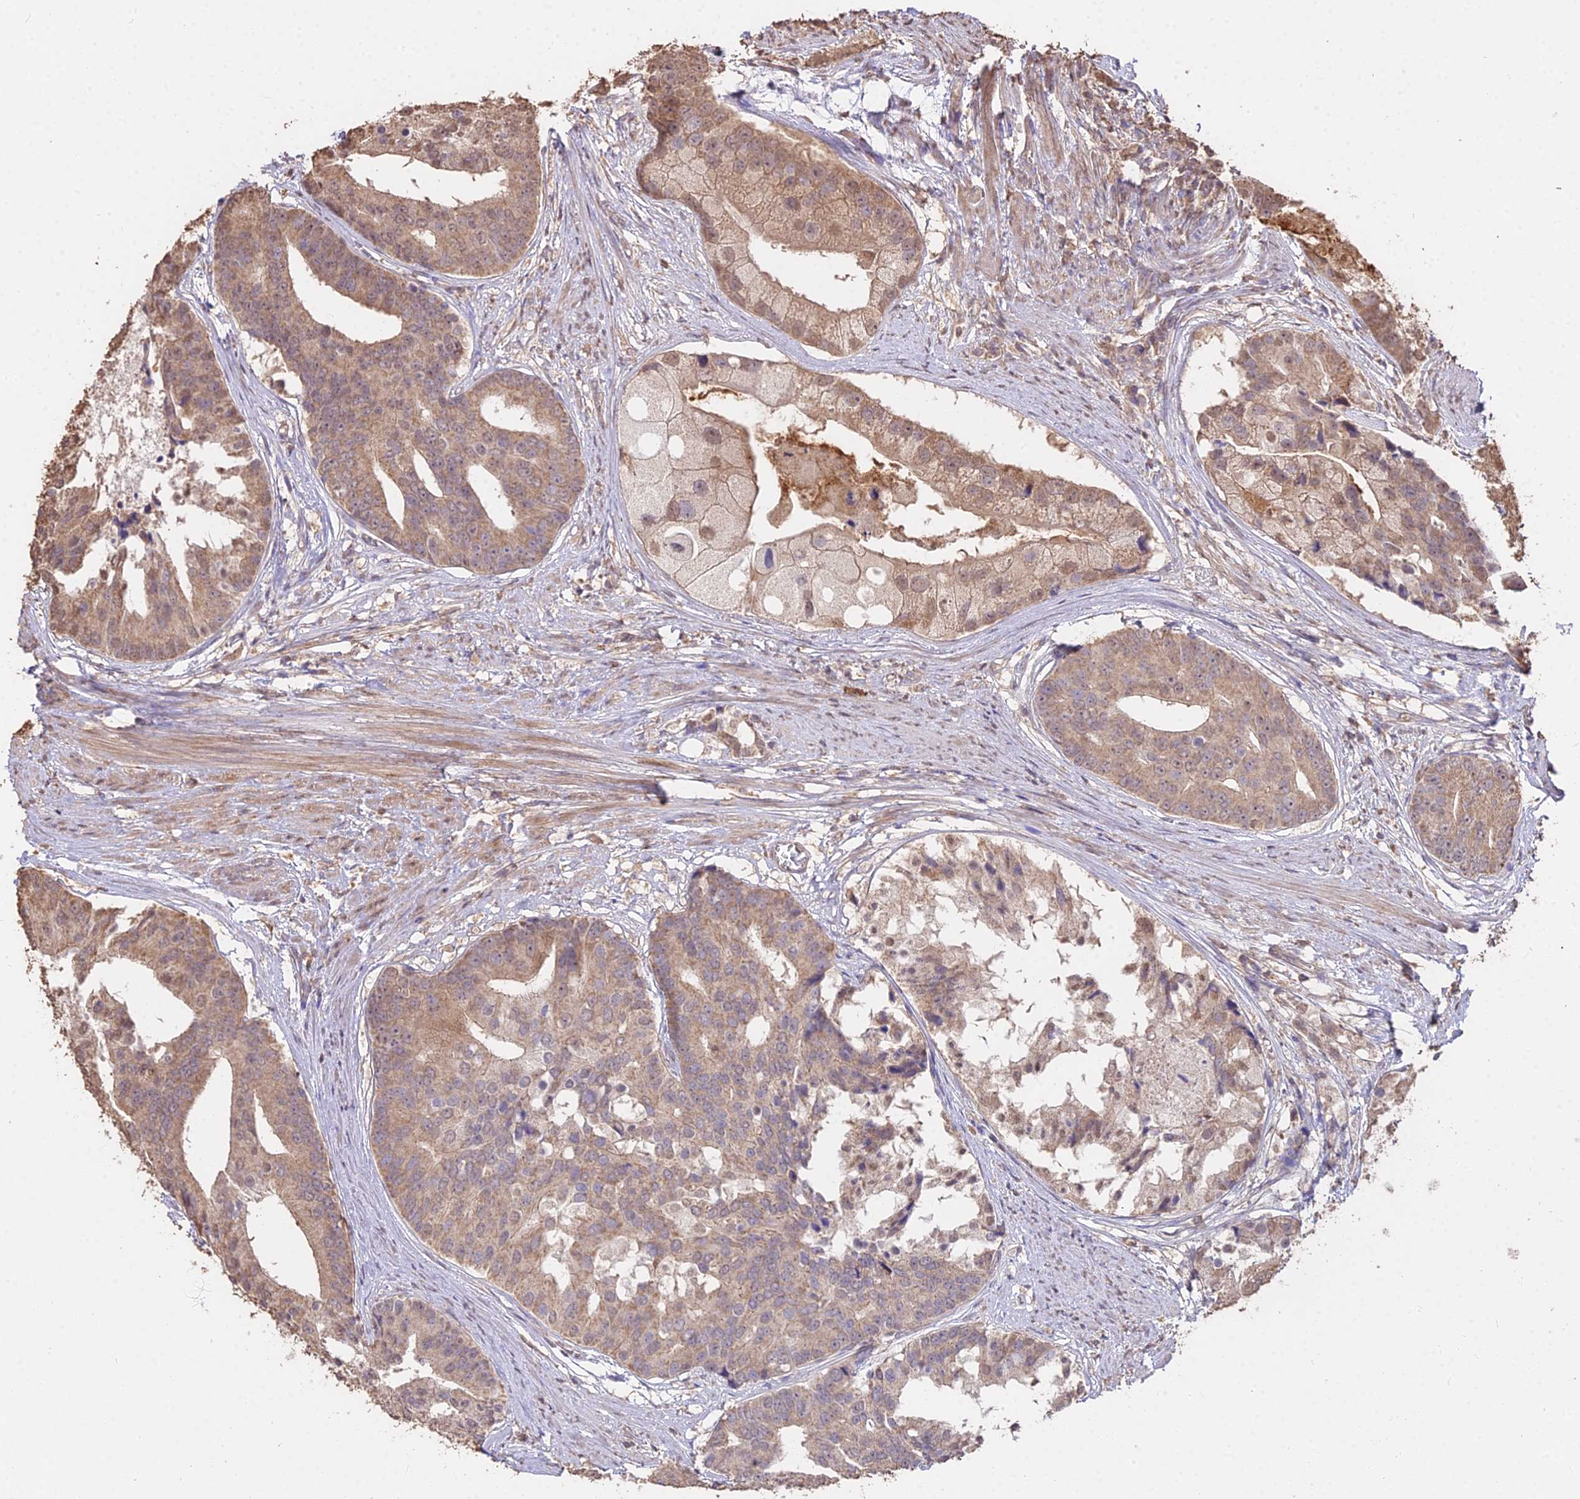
{"staining": {"intensity": "moderate", "quantity": ">75%", "location": "cytoplasmic/membranous"}, "tissue": "prostate cancer", "cell_type": "Tumor cells", "image_type": "cancer", "snomed": [{"axis": "morphology", "description": "Adenocarcinoma, High grade"}, {"axis": "topography", "description": "Prostate"}], "caption": "IHC micrograph of neoplastic tissue: prostate cancer stained using immunohistochemistry shows medium levels of moderate protein expression localized specifically in the cytoplasmic/membranous of tumor cells, appearing as a cytoplasmic/membranous brown color.", "gene": "METTL13", "patient": {"sex": "male", "age": 62}}